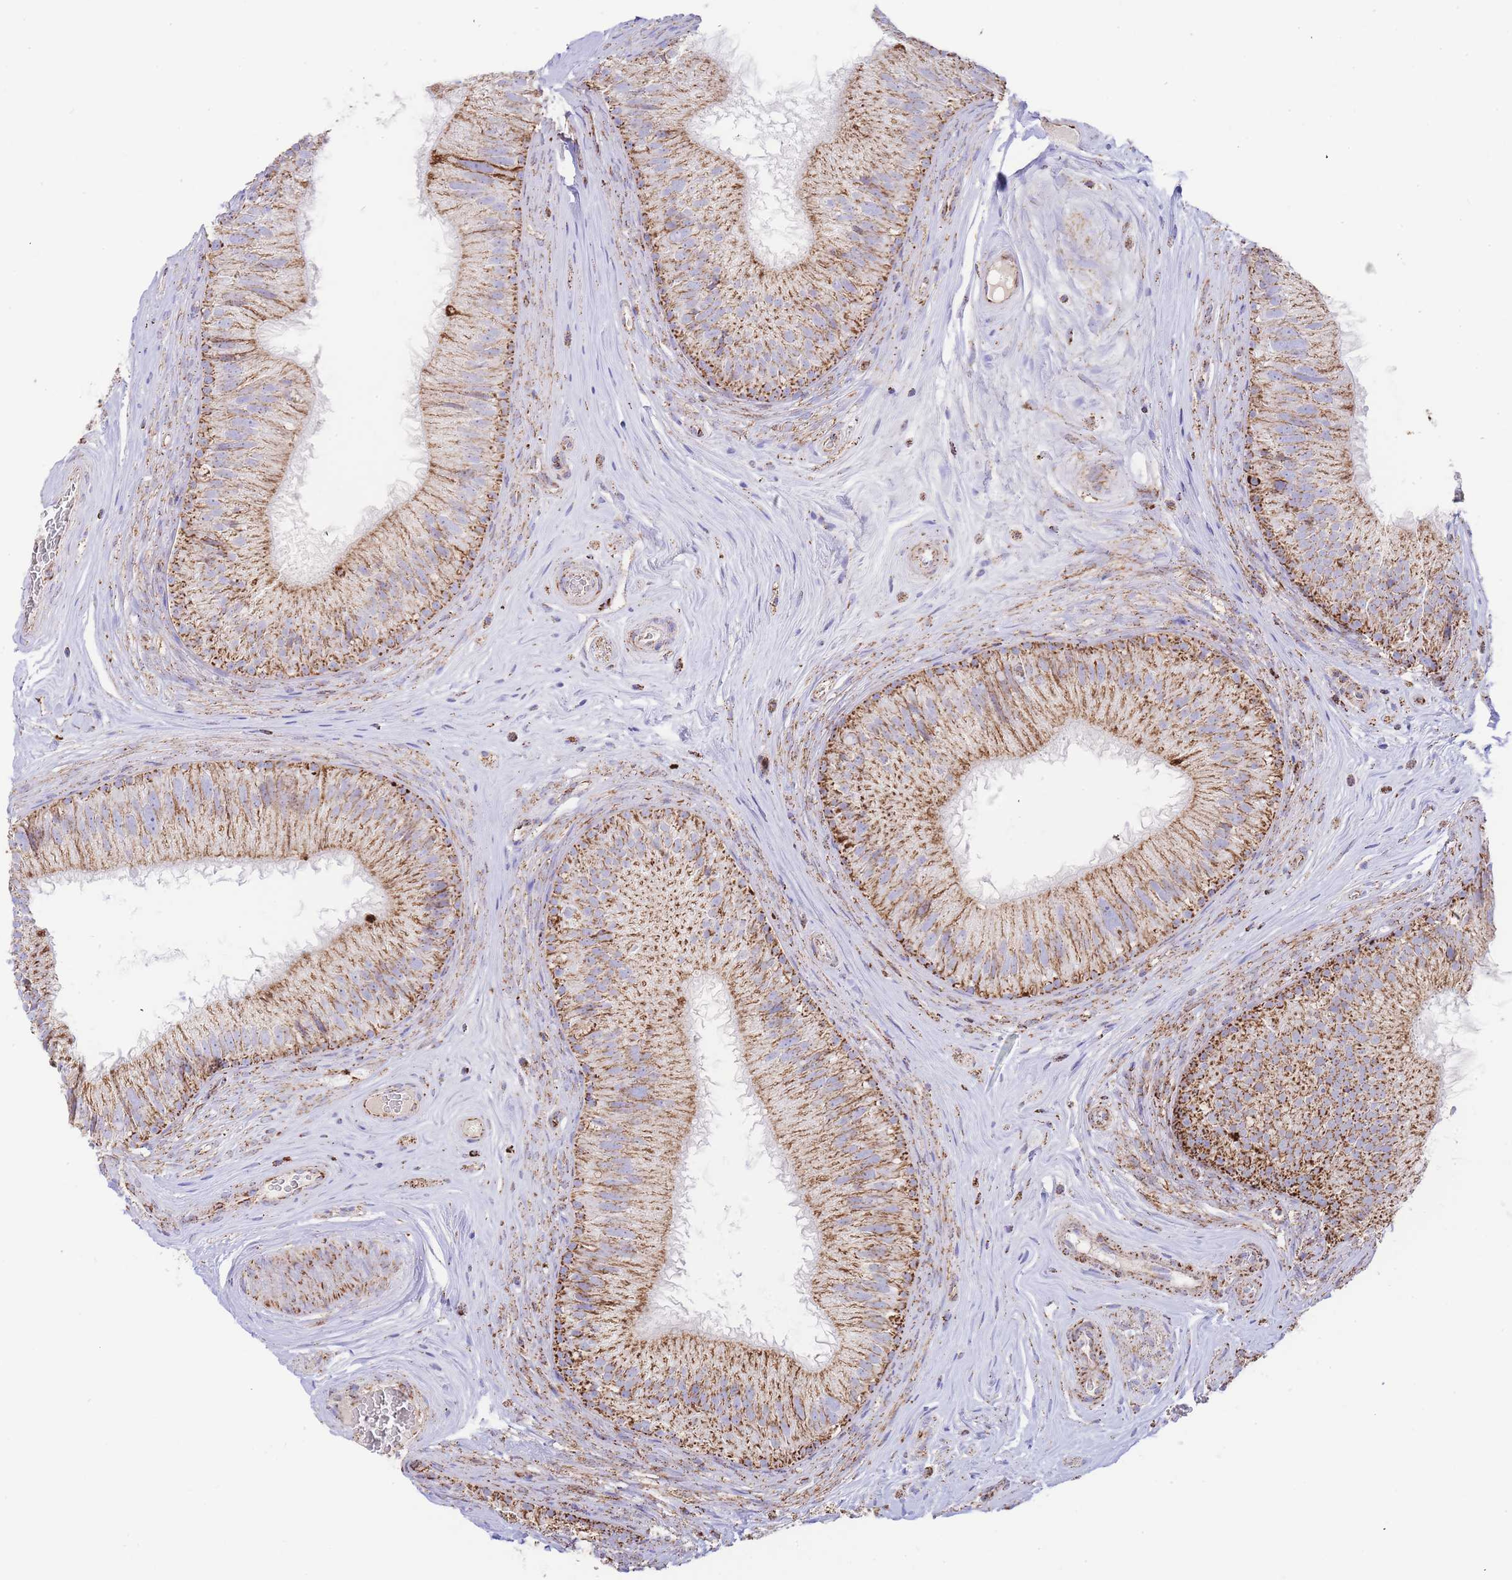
{"staining": {"intensity": "strong", "quantity": ">75%", "location": "cytoplasmic/membranous"}, "tissue": "epididymis", "cell_type": "Glandular cells", "image_type": "normal", "snomed": [{"axis": "morphology", "description": "Normal tissue, NOS"}, {"axis": "topography", "description": "Epididymis"}], "caption": "Immunohistochemistry of unremarkable epididymis displays high levels of strong cytoplasmic/membranous positivity in approximately >75% of glandular cells.", "gene": "GSTM1", "patient": {"sex": "male", "age": 34}}